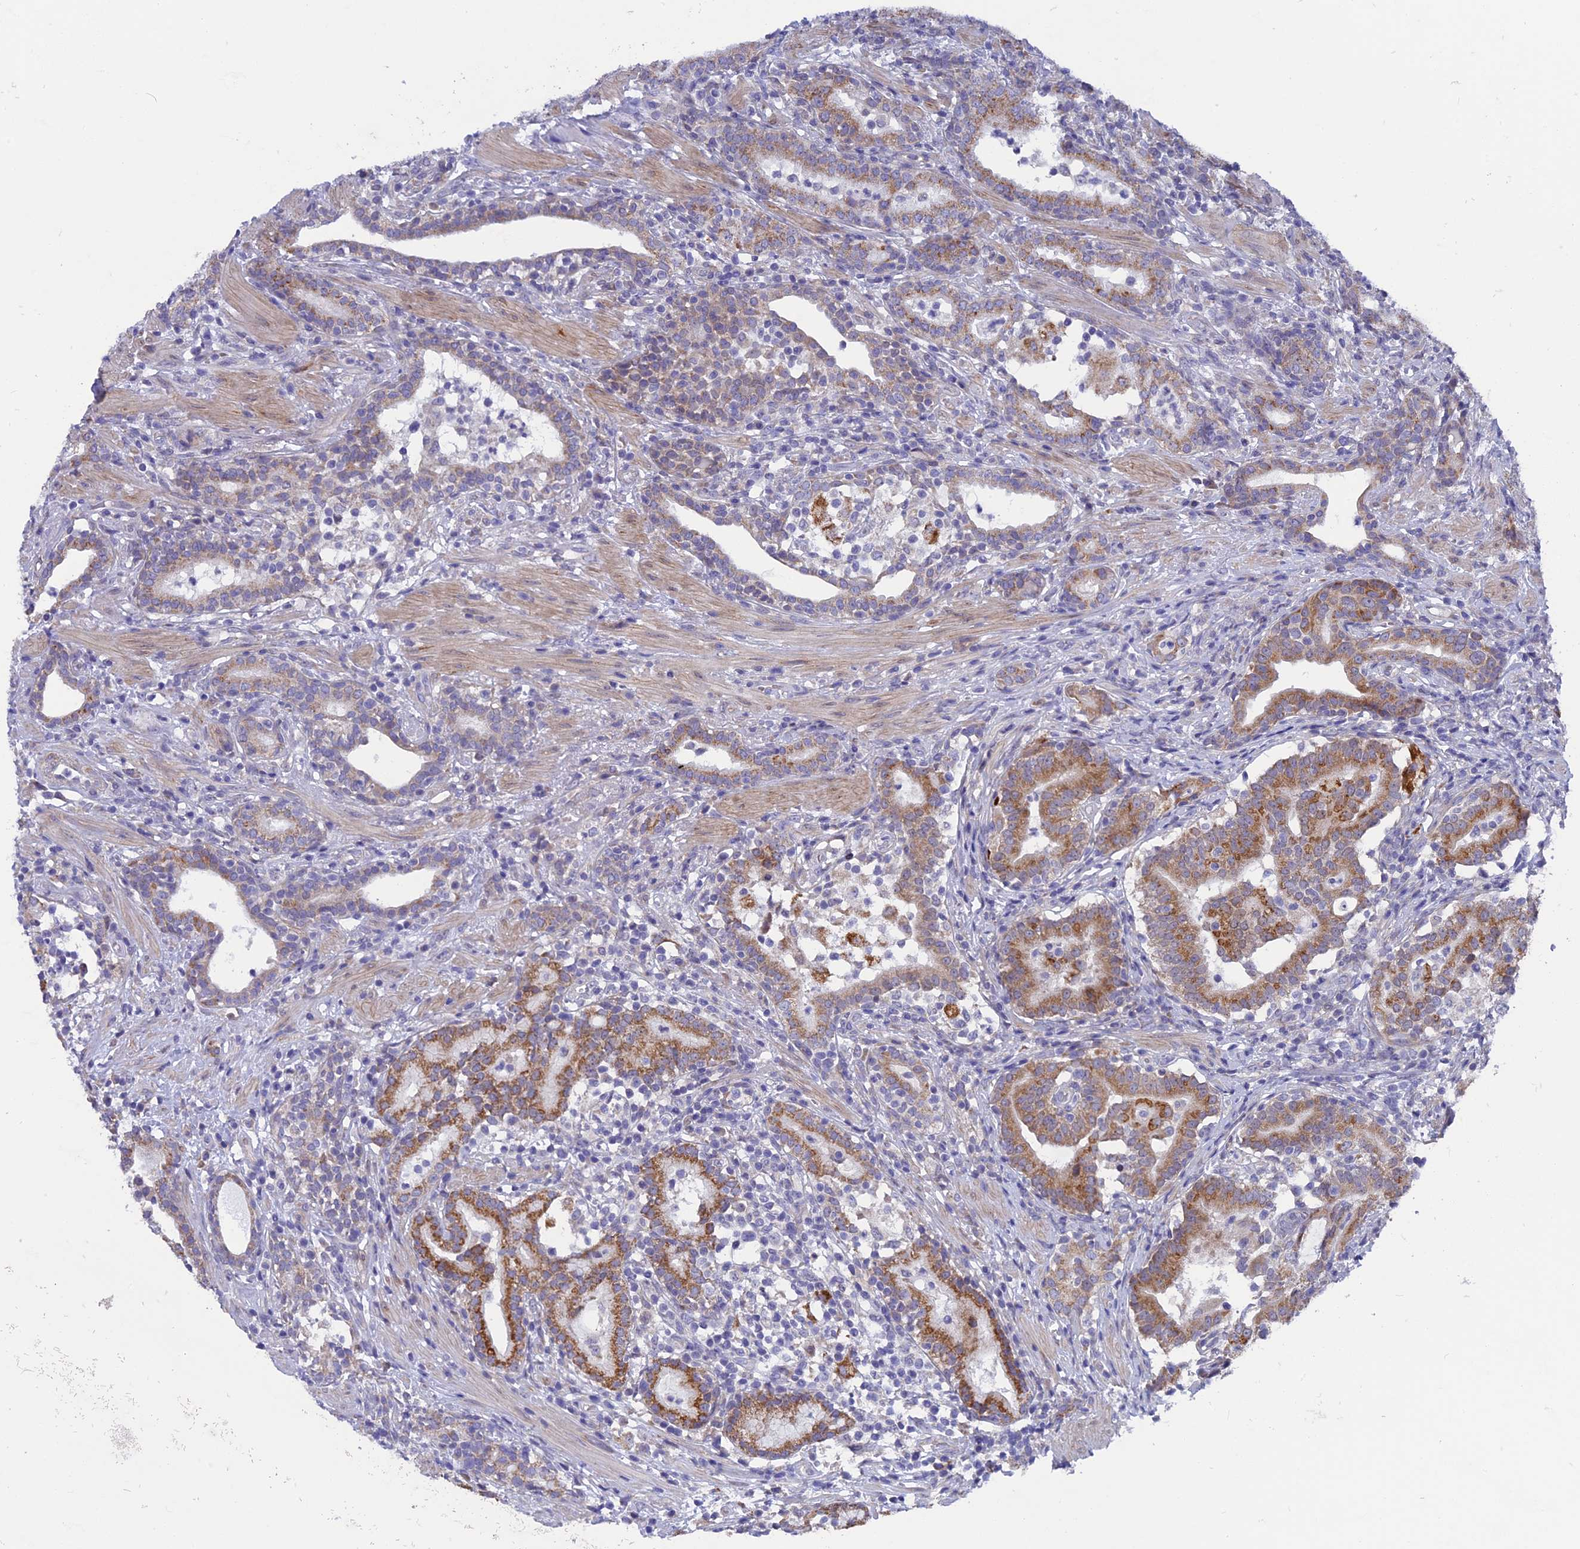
{"staining": {"intensity": "moderate", "quantity": ">75%", "location": "cytoplasmic/membranous"}, "tissue": "prostate cancer", "cell_type": "Tumor cells", "image_type": "cancer", "snomed": [{"axis": "morphology", "description": "Adenocarcinoma, High grade"}, {"axis": "topography", "description": "Prostate"}], "caption": "Brown immunohistochemical staining in human prostate cancer (adenocarcinoma (high-grade)) exhibits moderate cytoplasmic/membranous expression in approximately >75% of tumor cells.", "gene": "AK4", "patient": {"sex": "male", "age": 67}}